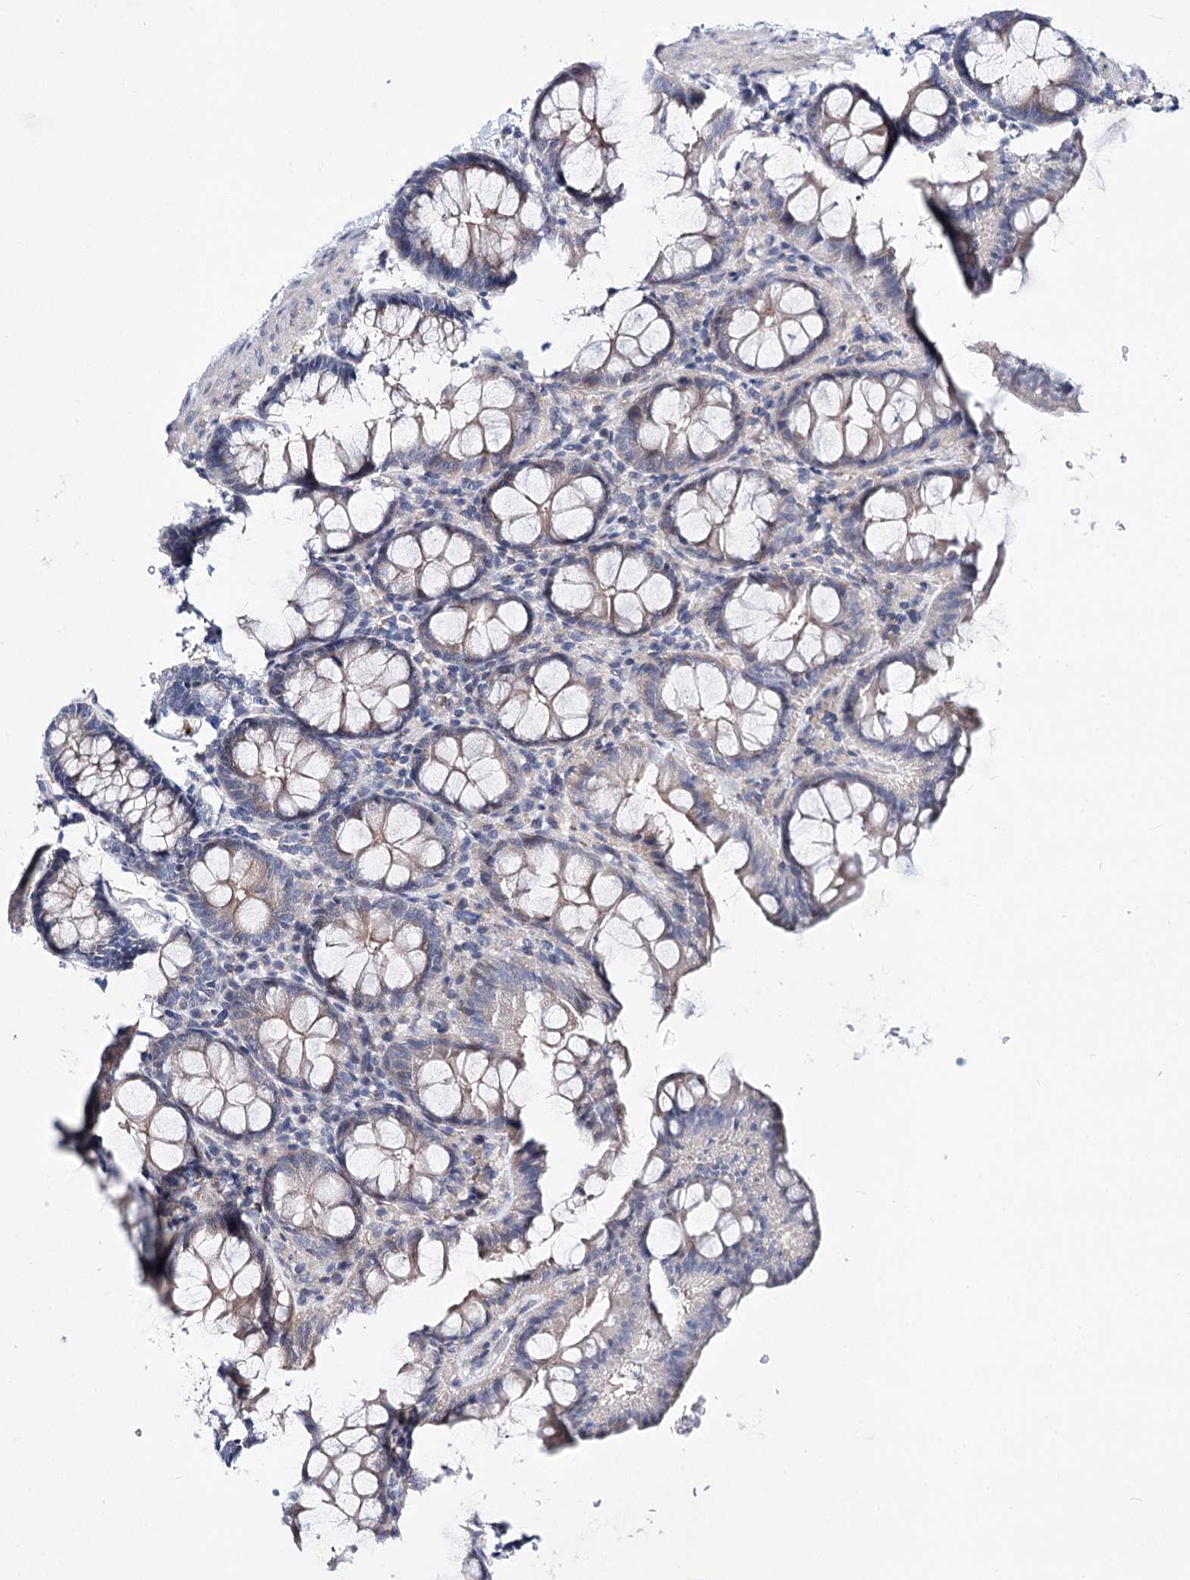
{"staining": {"intensity": "negative", "quantity": "none", "location": "none"}, "tissue": "colon", "cell_type": "Endothelial cells", "image_type": "normal", "snomed": [{"axis": "morphology", "description": "Normal tissue, NOS"}, {"axis": "topography", "description": "Colon"}], "caption": "IHC histopathology image of benign colon: human colon stained with DAB reveals no significant protein expression in endothelial cells. Brightfield microscopy of IHC stained with DAB (brown) and hematoxylin (blue), captured at high magnification.", "gene": "TEX12", "patient": {"sex": "male", "age": 75}}